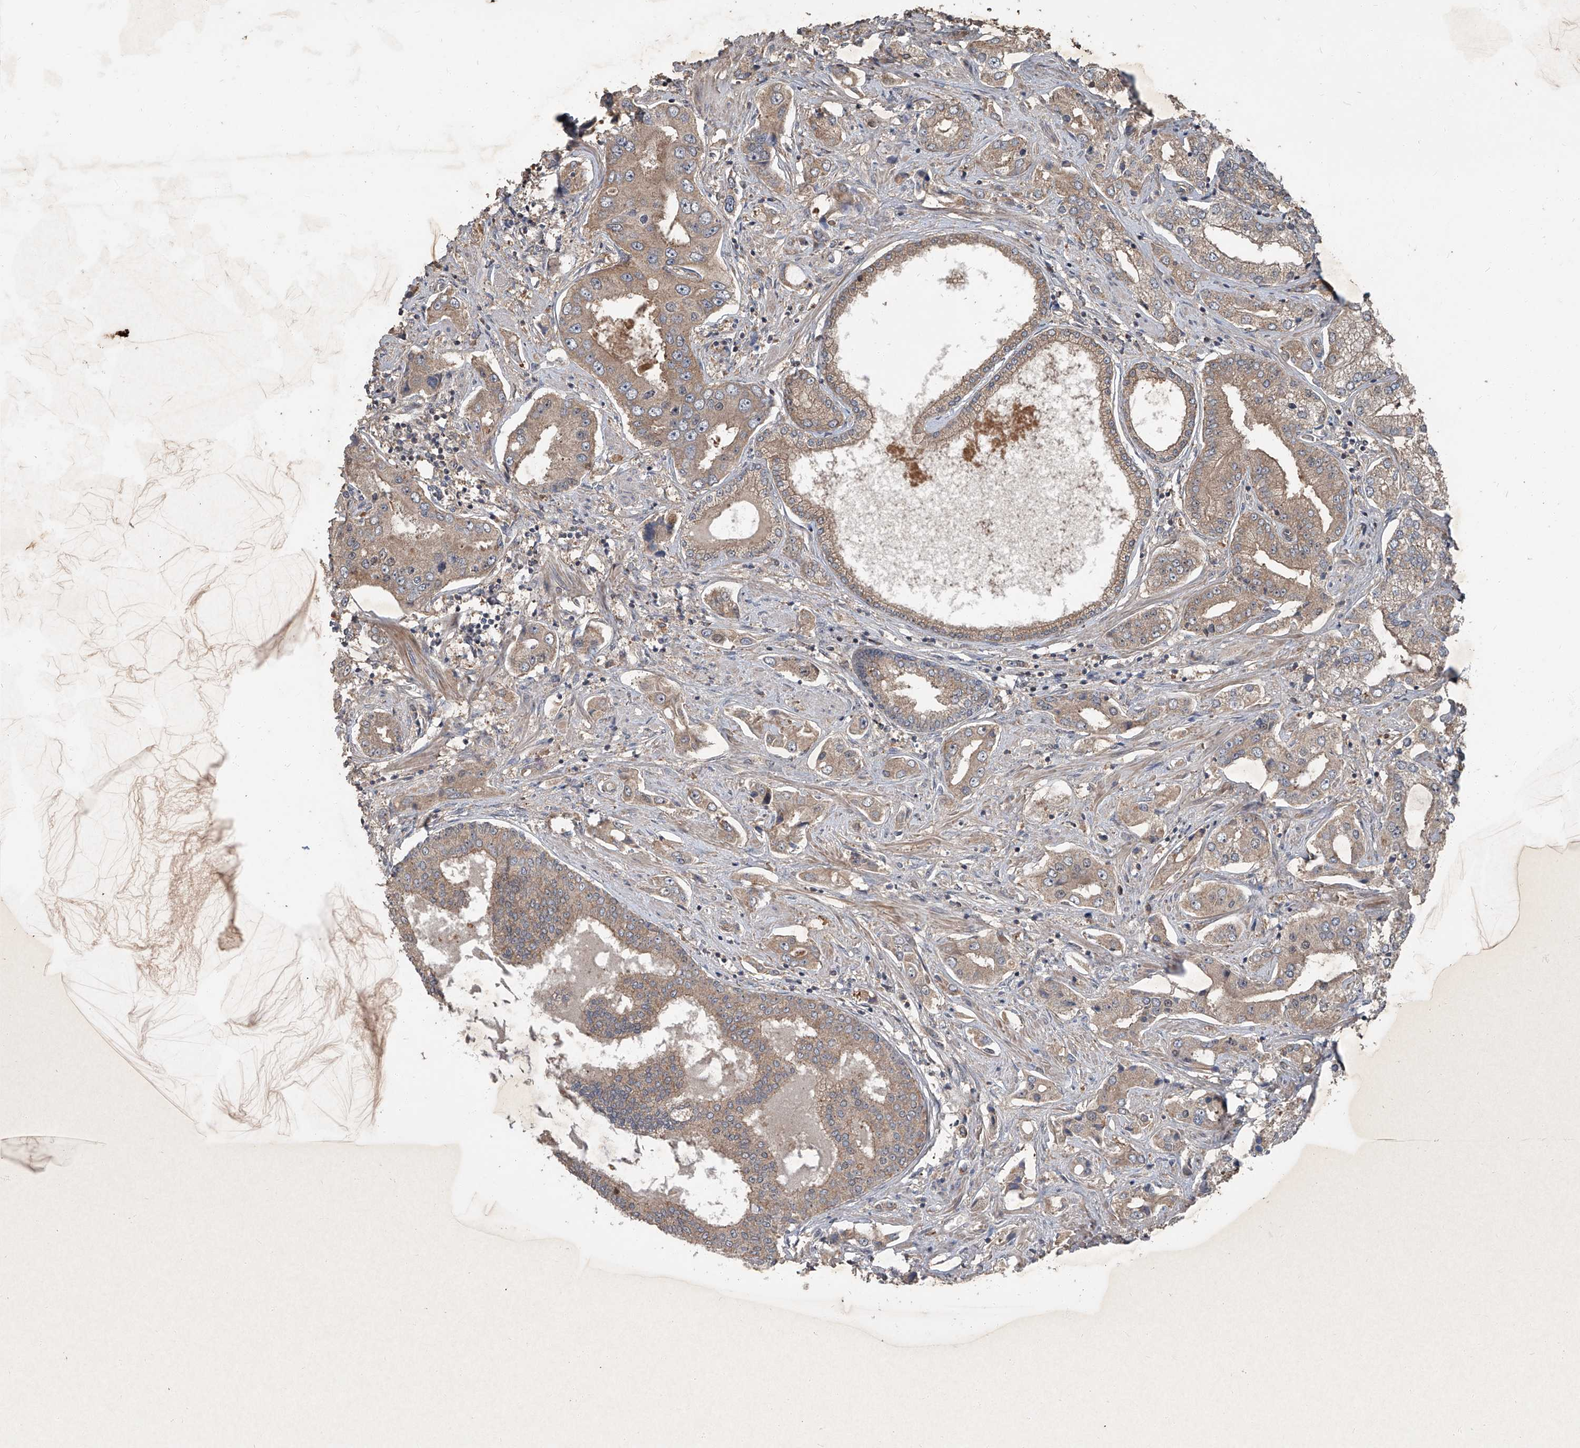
{"staining": {"intensity": "weak", "quantity": ">75%", "location": "cytoplasmic/membranous"}, "tissue": "prostate cancer", "cell_type": "Tumor cells", "image_type": "cancer", "snomed": [{"axis": "morphology", "description": "Adenocarcinoma, High grade"}, {"axis": "topography", "description": "Prostate"}], "caption": "About >75% of tumor cells in prostate adenocarcinoma (high-grade) reveal weak cytoplasmic/membranous protein expression as visualized by brown immunohistochemical staining.", "gene": "CCN1", "patient": {"sex": "male", "age": 66}}